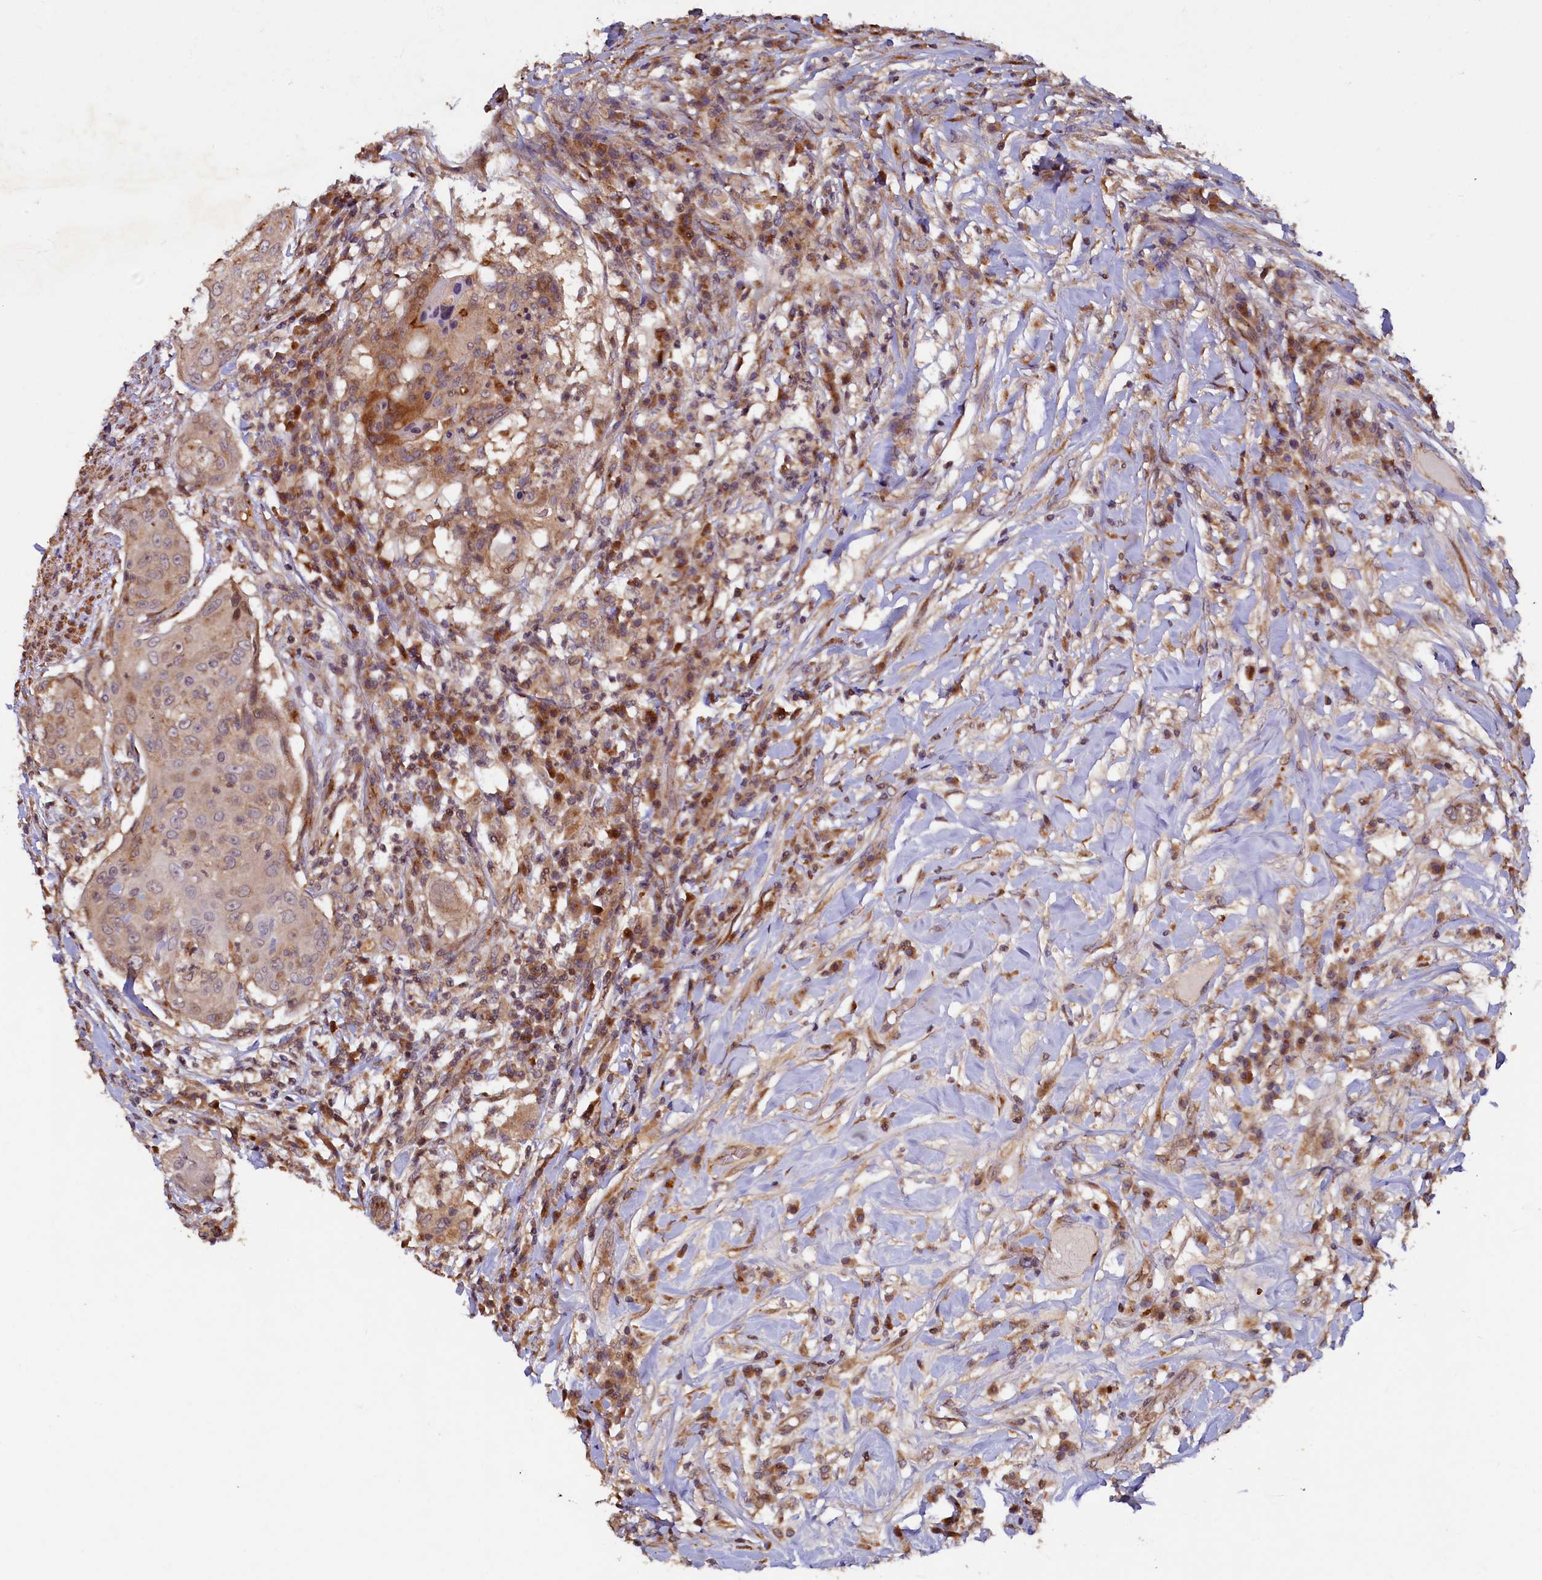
{"staining": {"intensity": "weak", "quantity": ">75%", "location": "cytoplasmic/membranous"}, "tissue": "urothelial cancer", "cell_type": "Tumor cells", "image_type": "cancer", "snomed": [{"axis": "morphology", "description": "Urothelial carcinoma, High grade"}, {"axis": "topography", "description": "Urinary bladder"}], "caption": "This is an image of immunohistochemistry staining of urothelial carcinoma (high-grade), which shows weak staining in the cytoplasmic/membranous of tumor cells.", "gene": "TMEM181", "patient": {"sex": "female", "age": 63}}